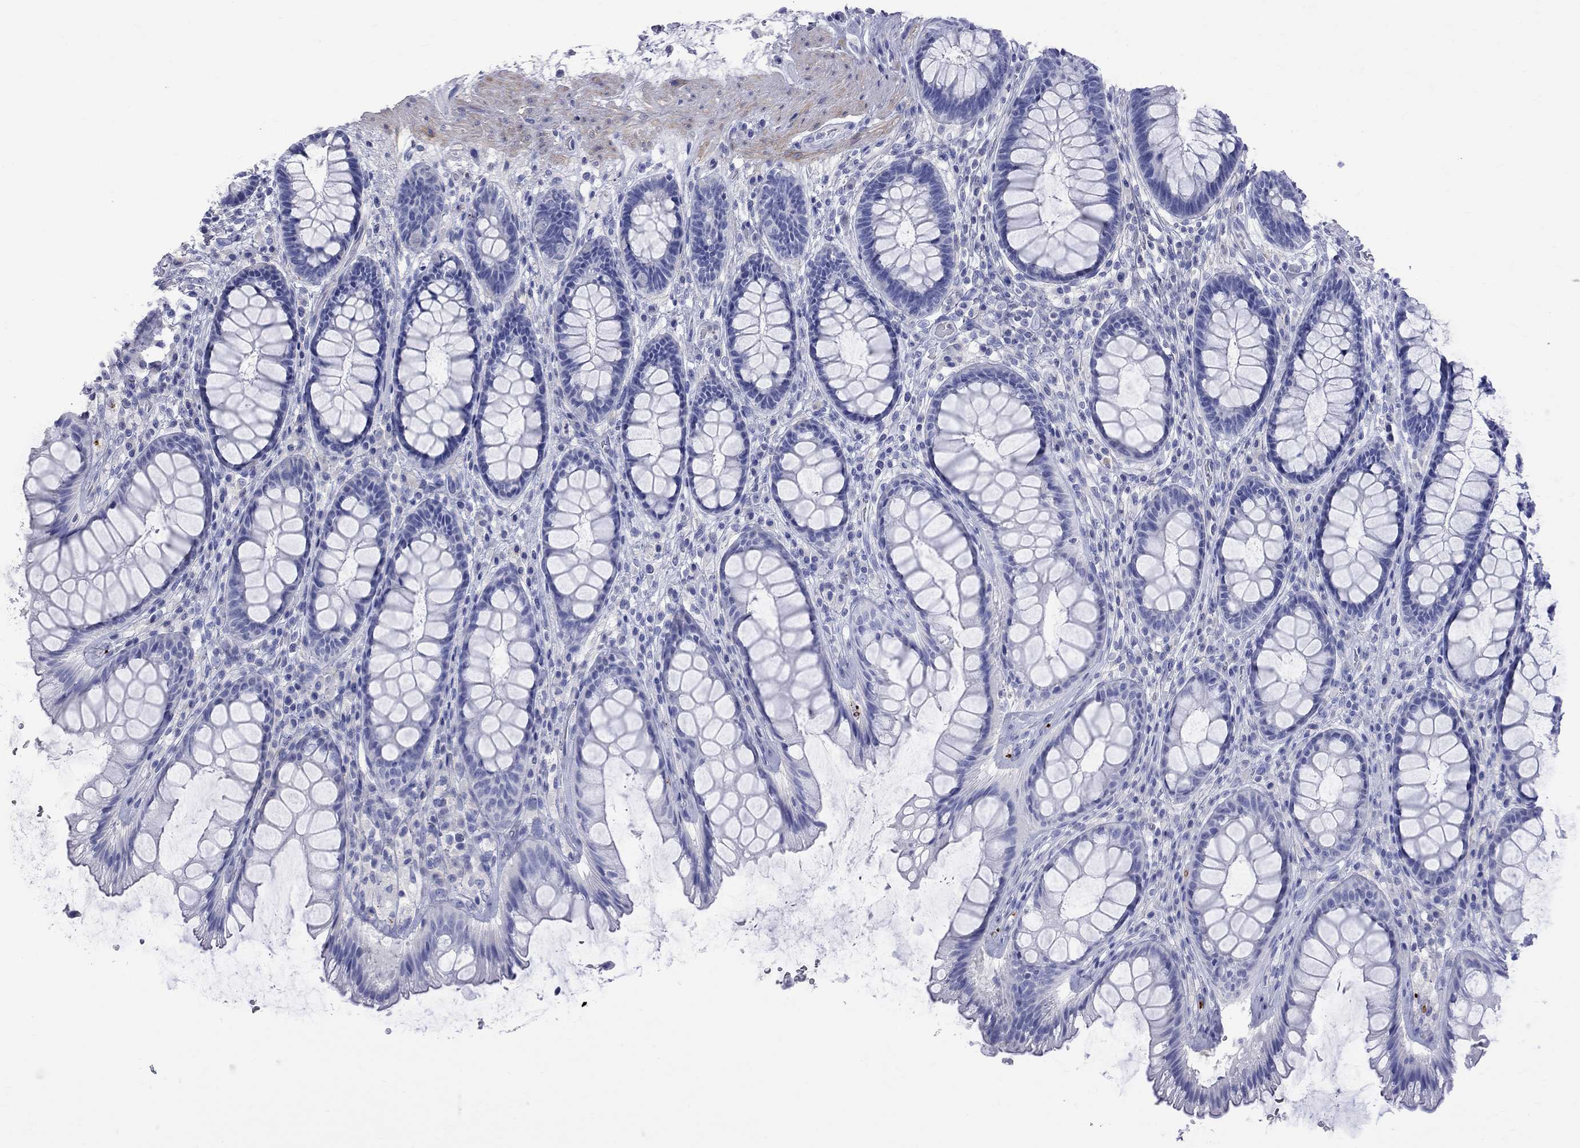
{"staining": {"intensity": "negative", "quantity": "none", "location": "none"}, "tissue": "rectum", "cell_type": "Glandular cells", "image_type": "normal", "snomed": [{"axis": "morphology", "description": "Normal tissue, NOS"}, {"axis": "topography", "description": "Rectum"}], "caption": "The photomicrograph displays no staining of glandular cells in benign rectum. (DAB immunohistochemistry (IHC) visualized using brightfield microscopy, high magnification).", "gene": "S100A3", "patient": {"sex": "male", "age": 72}}